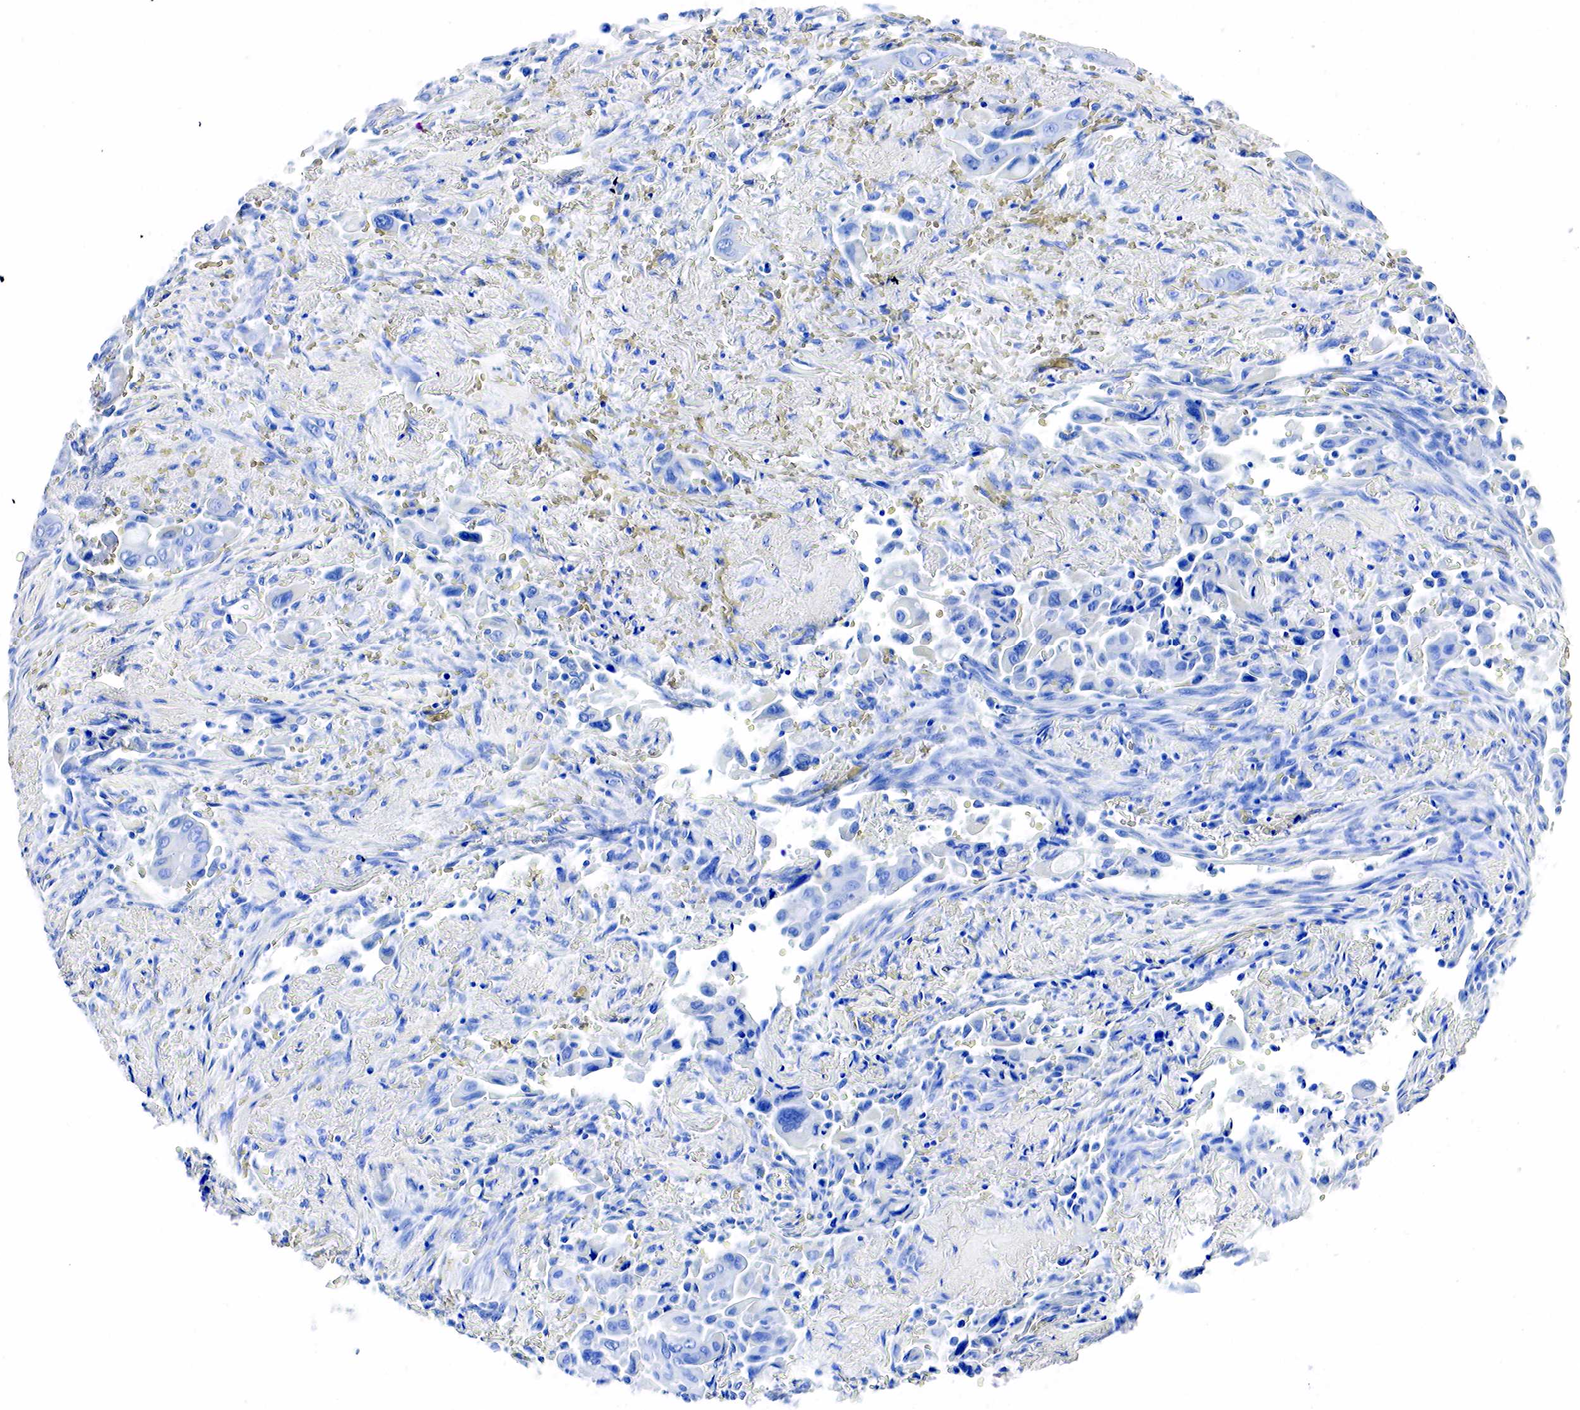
{"staining": {"intensity": "negative", "quantity": "none", "location": "none"}, "tissue": "lung cancer", "cell_type": "Tumor cells", "image_type": "cancer", "snomed": [{"axis": "morphology", "description": "Adenocarcinoma, NOS"}, {"axis": "topography", "description": "Lung"}], "caption": "Protein analysis of adenocarcinoma (lung) demonstrates no significant expression in tumor cells.", "gene": "ACP3", "patient": {"sex": "male", "age": 68}}